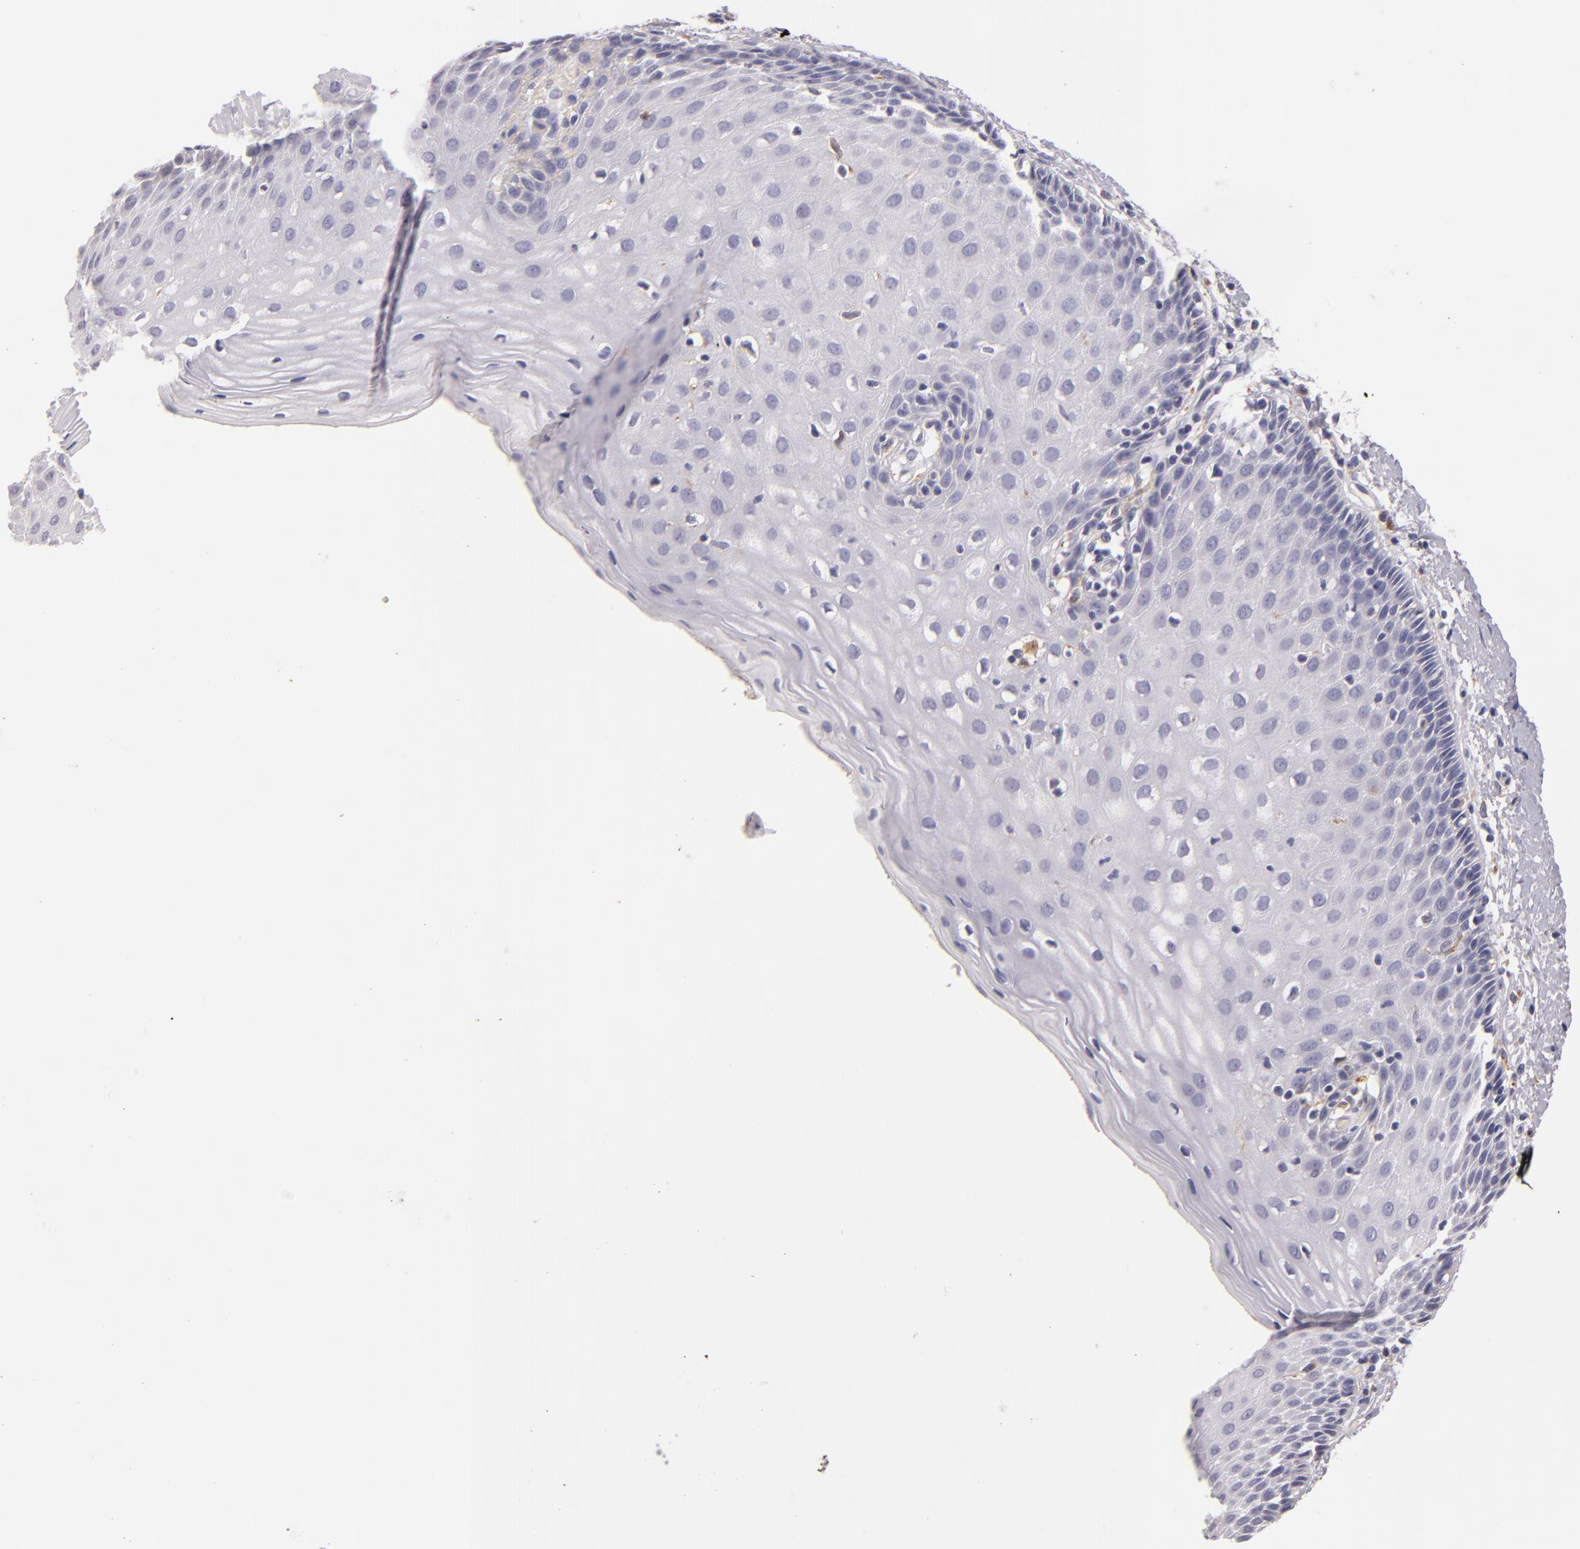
{"staining": {"intensity": "weak", "quantity": "25%-75%", "location": "cytoplasmic/membranous"}, "tissue": "cervix", "cell_type": "Glandular cells", "image_type": "normal", "snomed": [{"axis": "morphology", "description": "Normal tissue, NOS"}, {"axis": "topography", "description": "Cervix"}], "caption": "A brown stain highlights weak cytoplasmic/membranous expression of a protein in glandular cells of benign cervix.", "gene": "TLR8", "patient": {"sex": "female", "age": 53}}